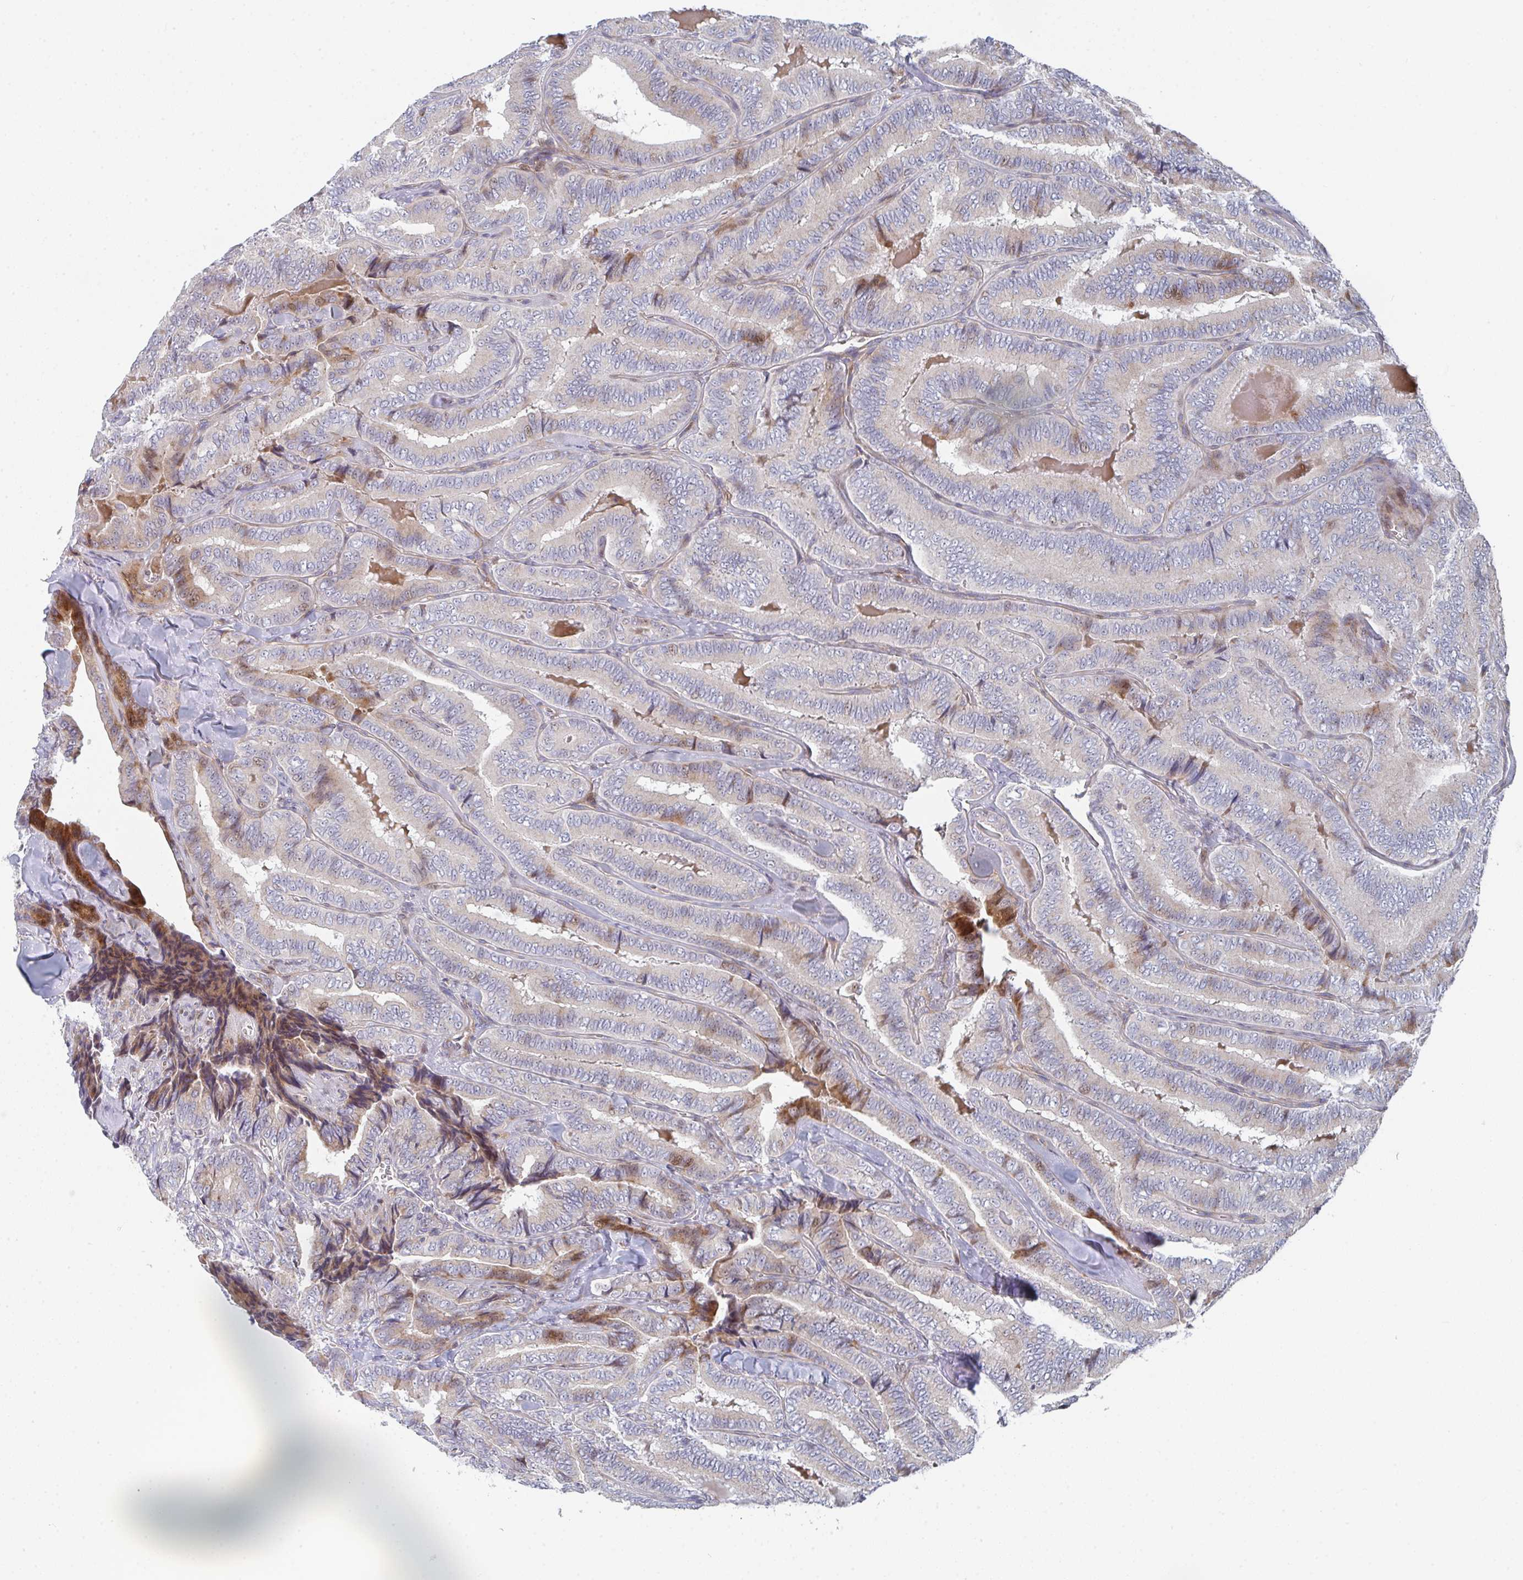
{"staining": {"intensity": "moderate", "quantity": "<25%", "location": "cytoplasmic/membranous,nuclear"}, "tissue": "thyroid cancer", "cell_type": "Tumor cells", "image_type": "cancer", "snomed": [{"axis": "morphology", "description": "Papillary adenocarcinoma, NOS"}, {"axis": "topography", "description": "Thyroid gland"}], "caption": "Protein positivity by immunohistochemistry (IHC) exhibits moderate cytoplasmic/membranous and nuclear expression in about <25% of tumor cells in papillary adenocarcinoma (thyroid). (DAB (3,3'-diaminobenzidine) = brown stain, brightfield microscopy at high magnification).", "gene": "ZNF644", "patient": {"sex": "male", "age": 61}}